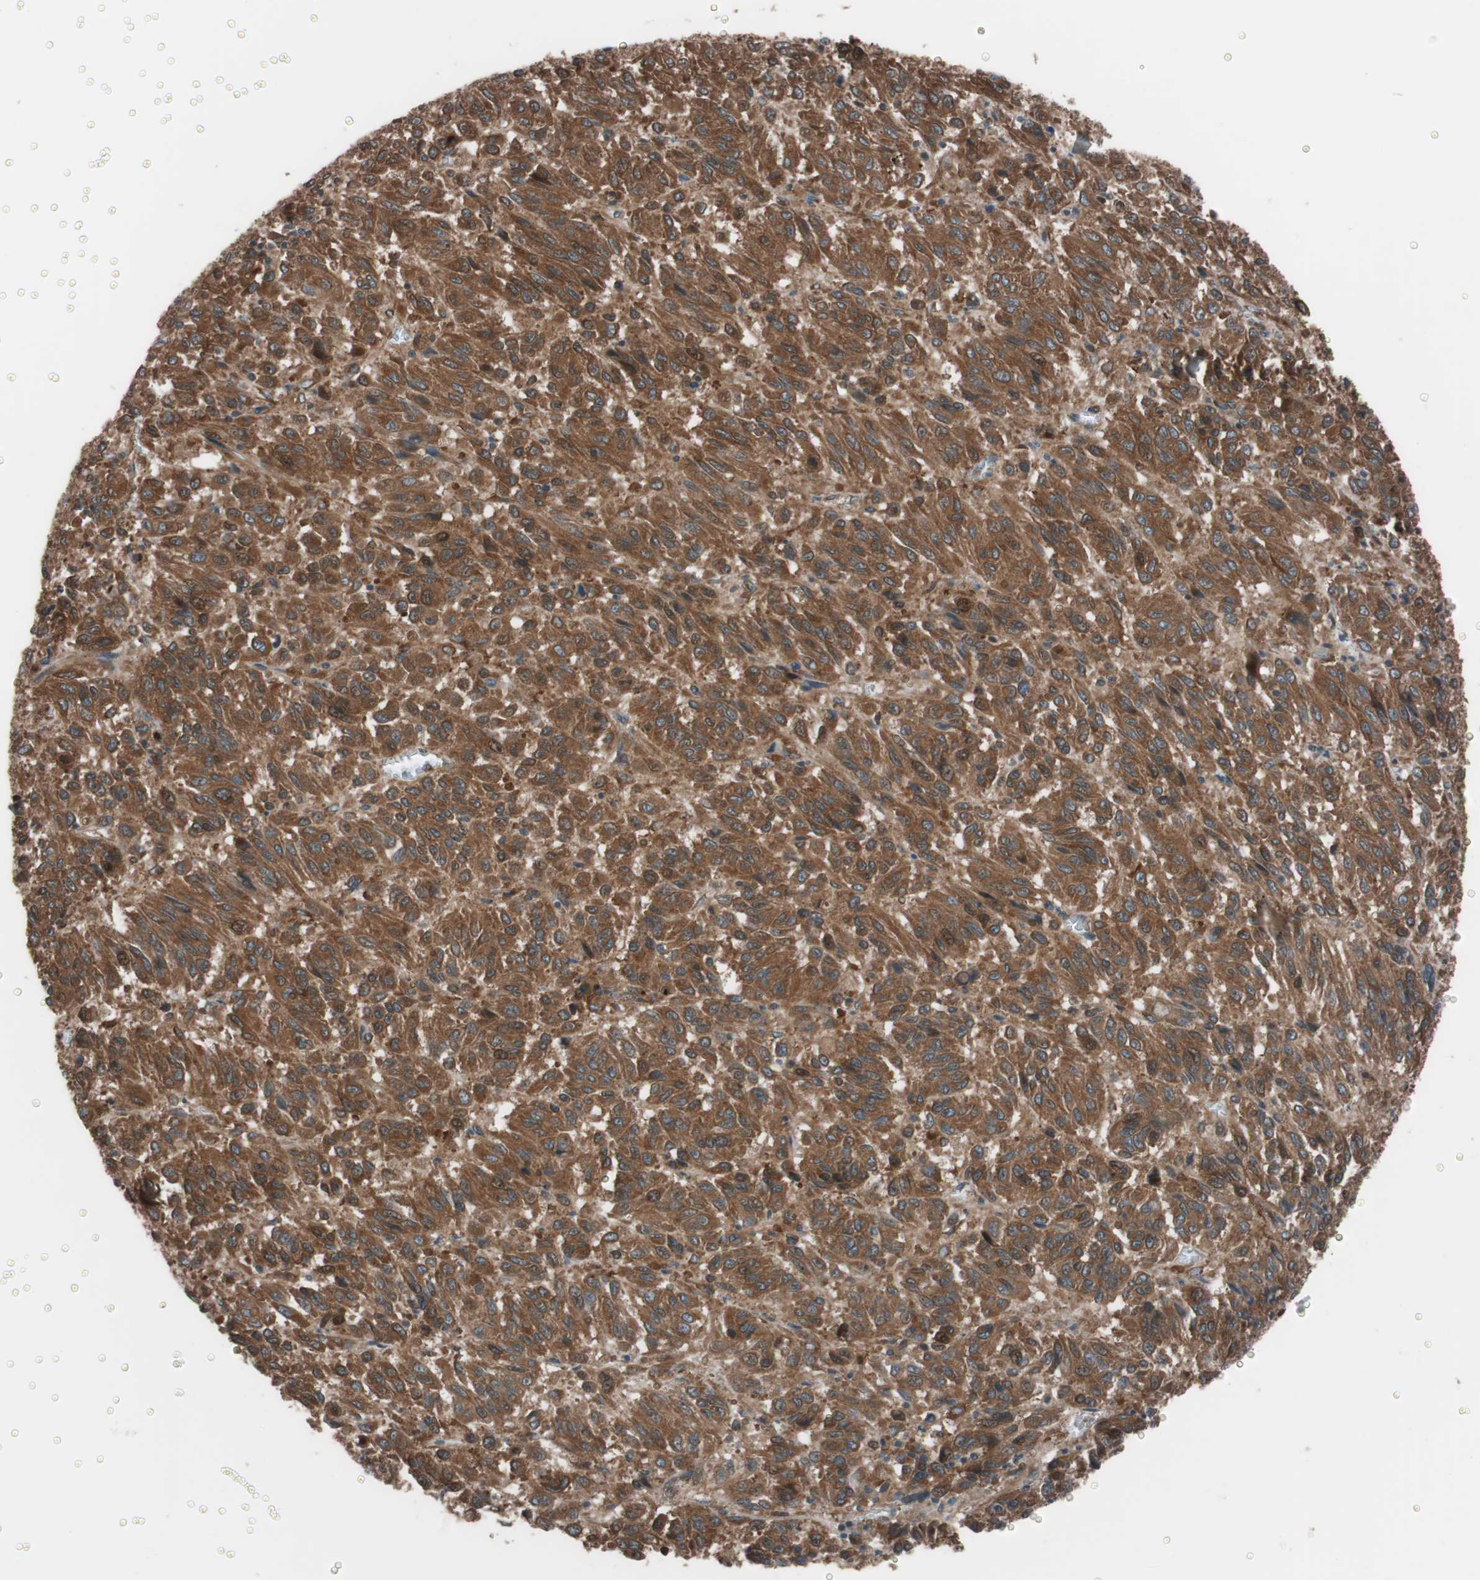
{"staining": {"intensity": "strong", "quantity": ">75%", "location": "cytoplasmic/membranous"}, "tissue": "melanoma", "cell_type": "Tumor cells", "image_type": "cancer", "snomed": [{"axis": "morphology", "description": "Malignant melanoma, Metastatic site"}, {"axis": "topography", "description": "Lung"}], "caption": "Strong cytoplasmic/membranous staining is present in approximately >75% of tumor cells in melanoma.", "gene": "SEC31A", "patient": {"sex": "male", "age": 64}}